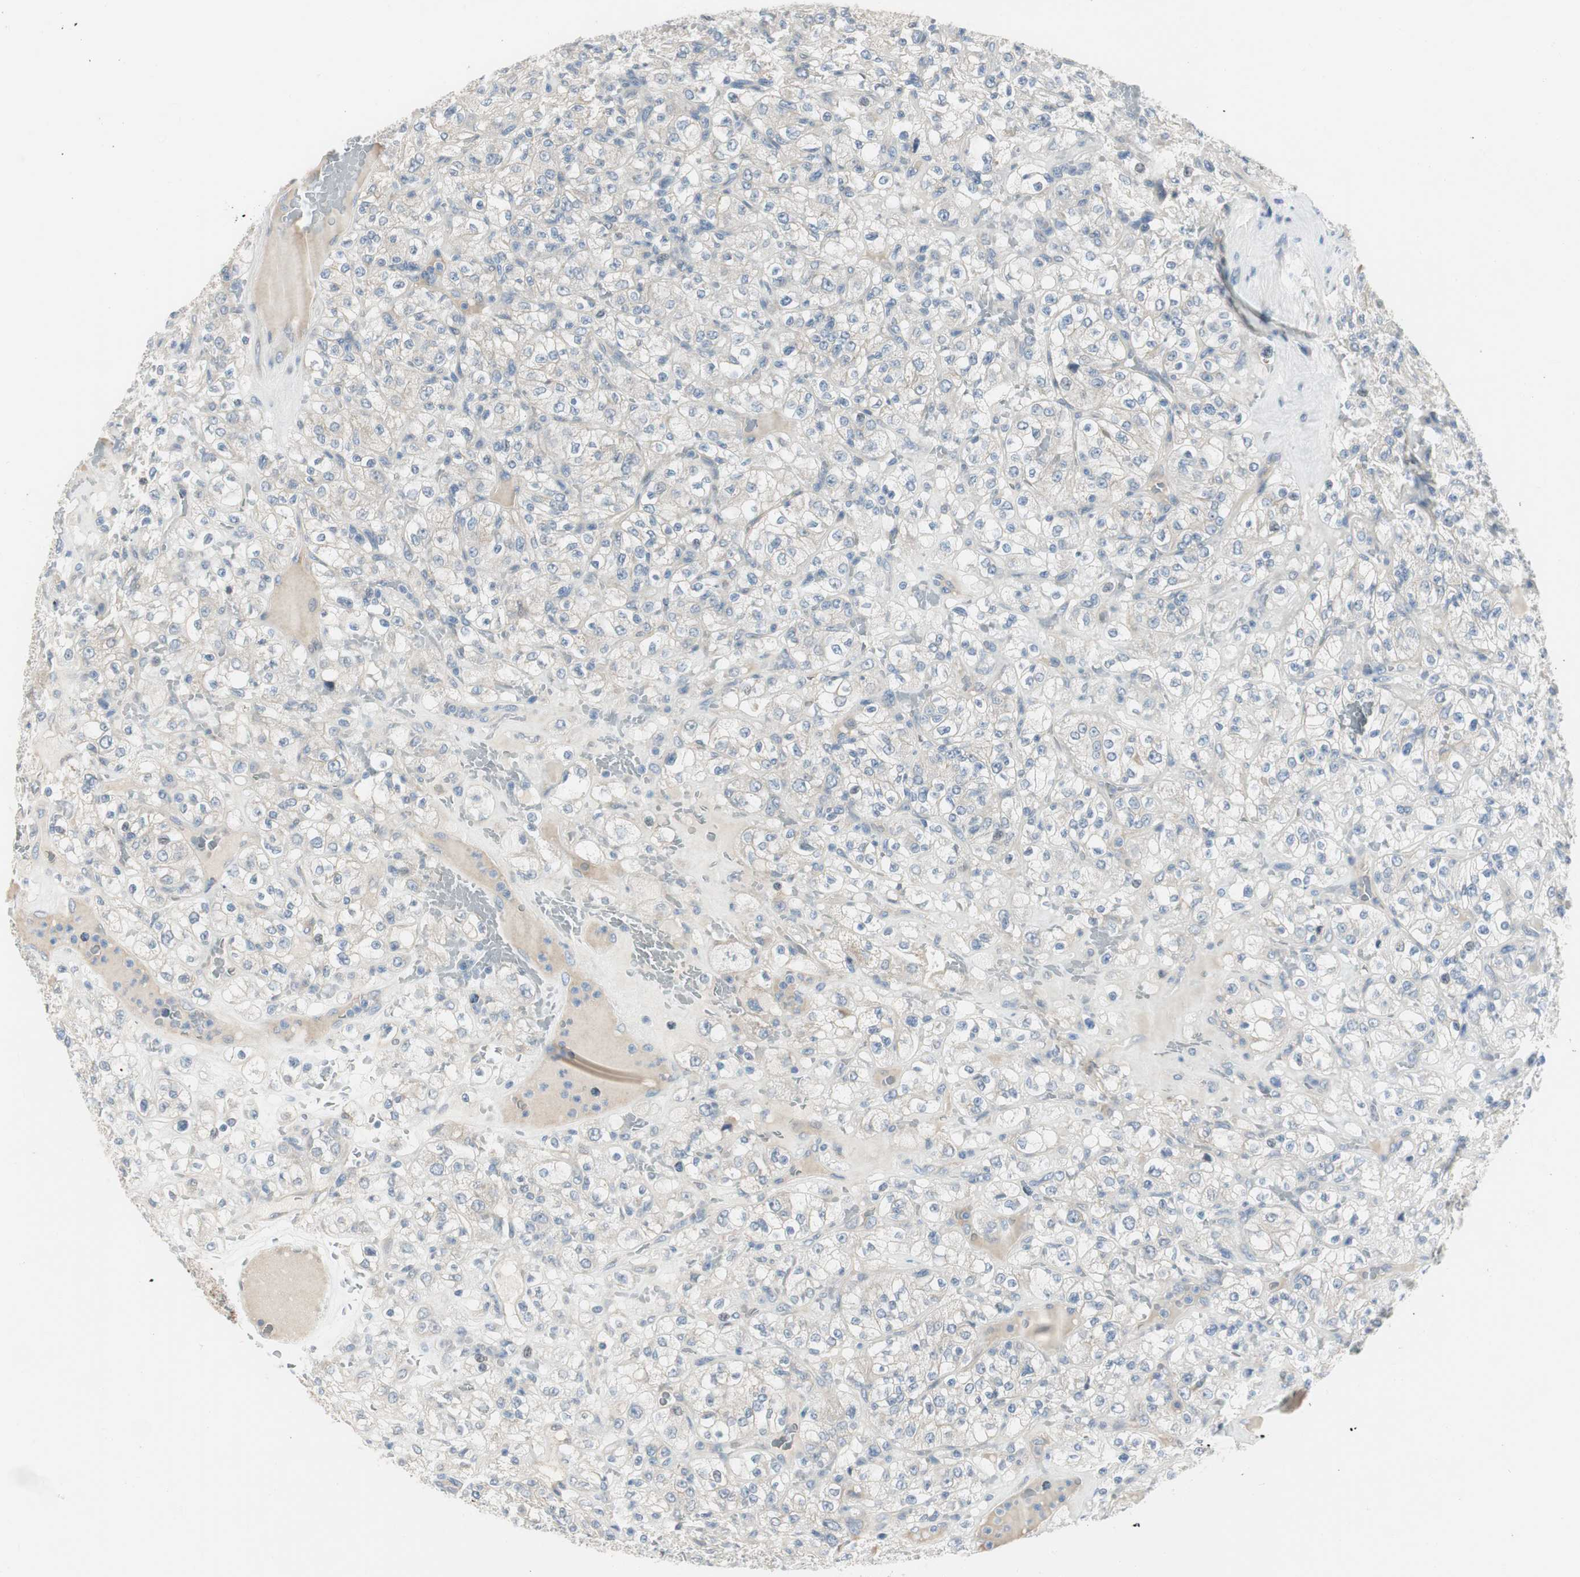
{"staining": {"intensity": "negative", "quantity": "none", "location": "none"}, "tissue": "renal cancer", "cell_type": "Tumor cells", "image_type": "cancer", "snomed": [{"axis": "morphology", "description": "Normal tissue, NOS"}, {"axis": "morphology", "description": "Adenocarcinoma, NOS"}, {"axis": "topography", "description": "Kidney"}], "caption": "An image of adenocarcinoma (renal) stained for a protein shows no brown staining in tumor cells.", "gene": "SPINK4", "patient": {"sex": "female", "age": 72}}